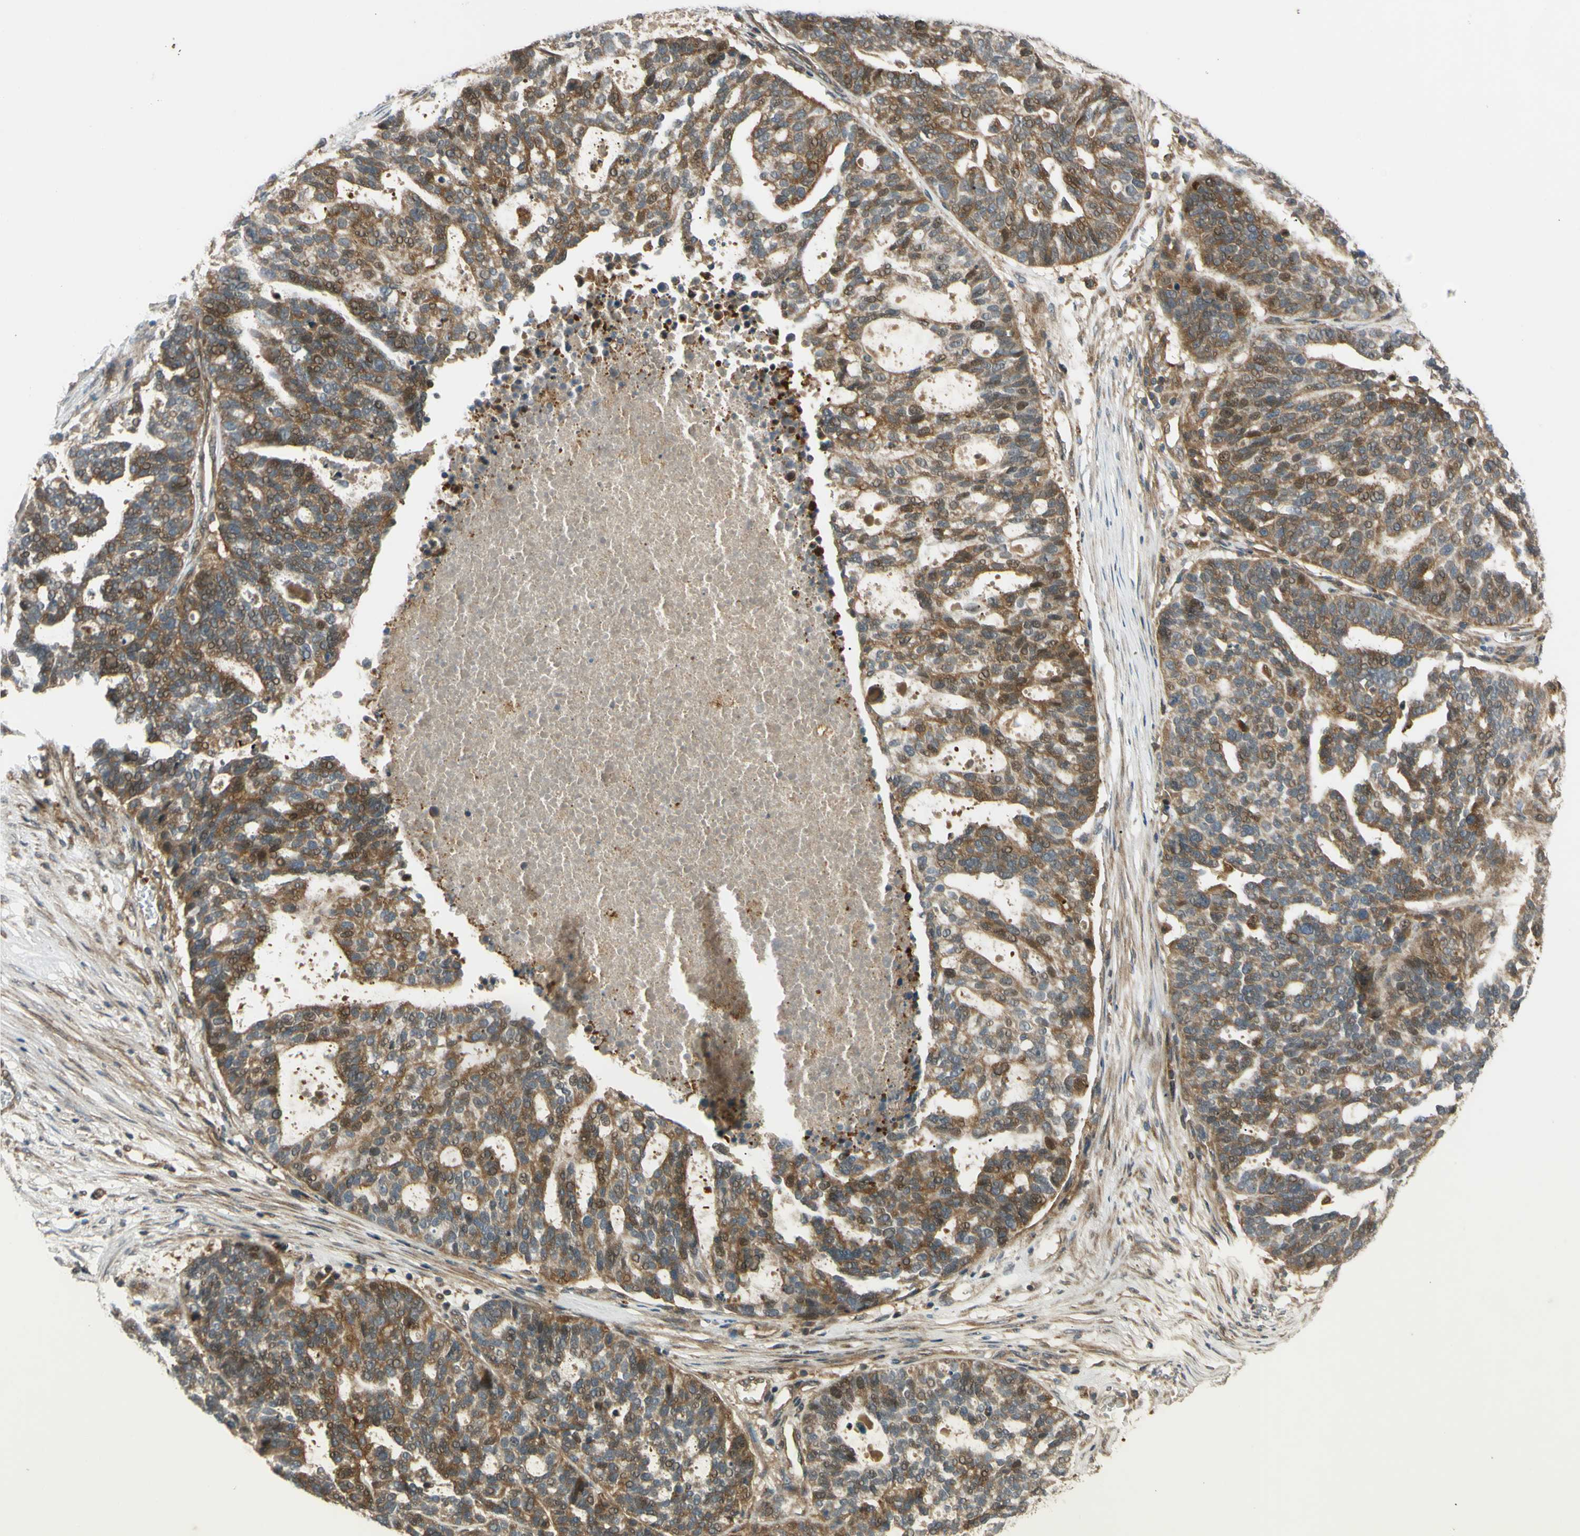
{"staining": {"intensity": "moderate", "quantity": ">75%", "location": "cytoplasmic/membranous"}, "tissue": "ovarian cancer", "cell_type": "Tumor cells", "image_type": "cancer", "snomed": [{"axis": "morphology", "description": "Cystadenocarcinoma, serous, NOS"}, {"axis": "topography", "description": "Ovary"}], "caption": "Immunohistochemistry photomicrograph of neoplastic tissue: human ovarian cancer stained using IHC shows medium levels of moderate protein expression localized specifically in the cytoplasmic/membranous of tumor cells, appearing as a cytoplasmic/membranous brown color.", "gene": "FLII", "patient": {"sex": "female", "age": 59}}